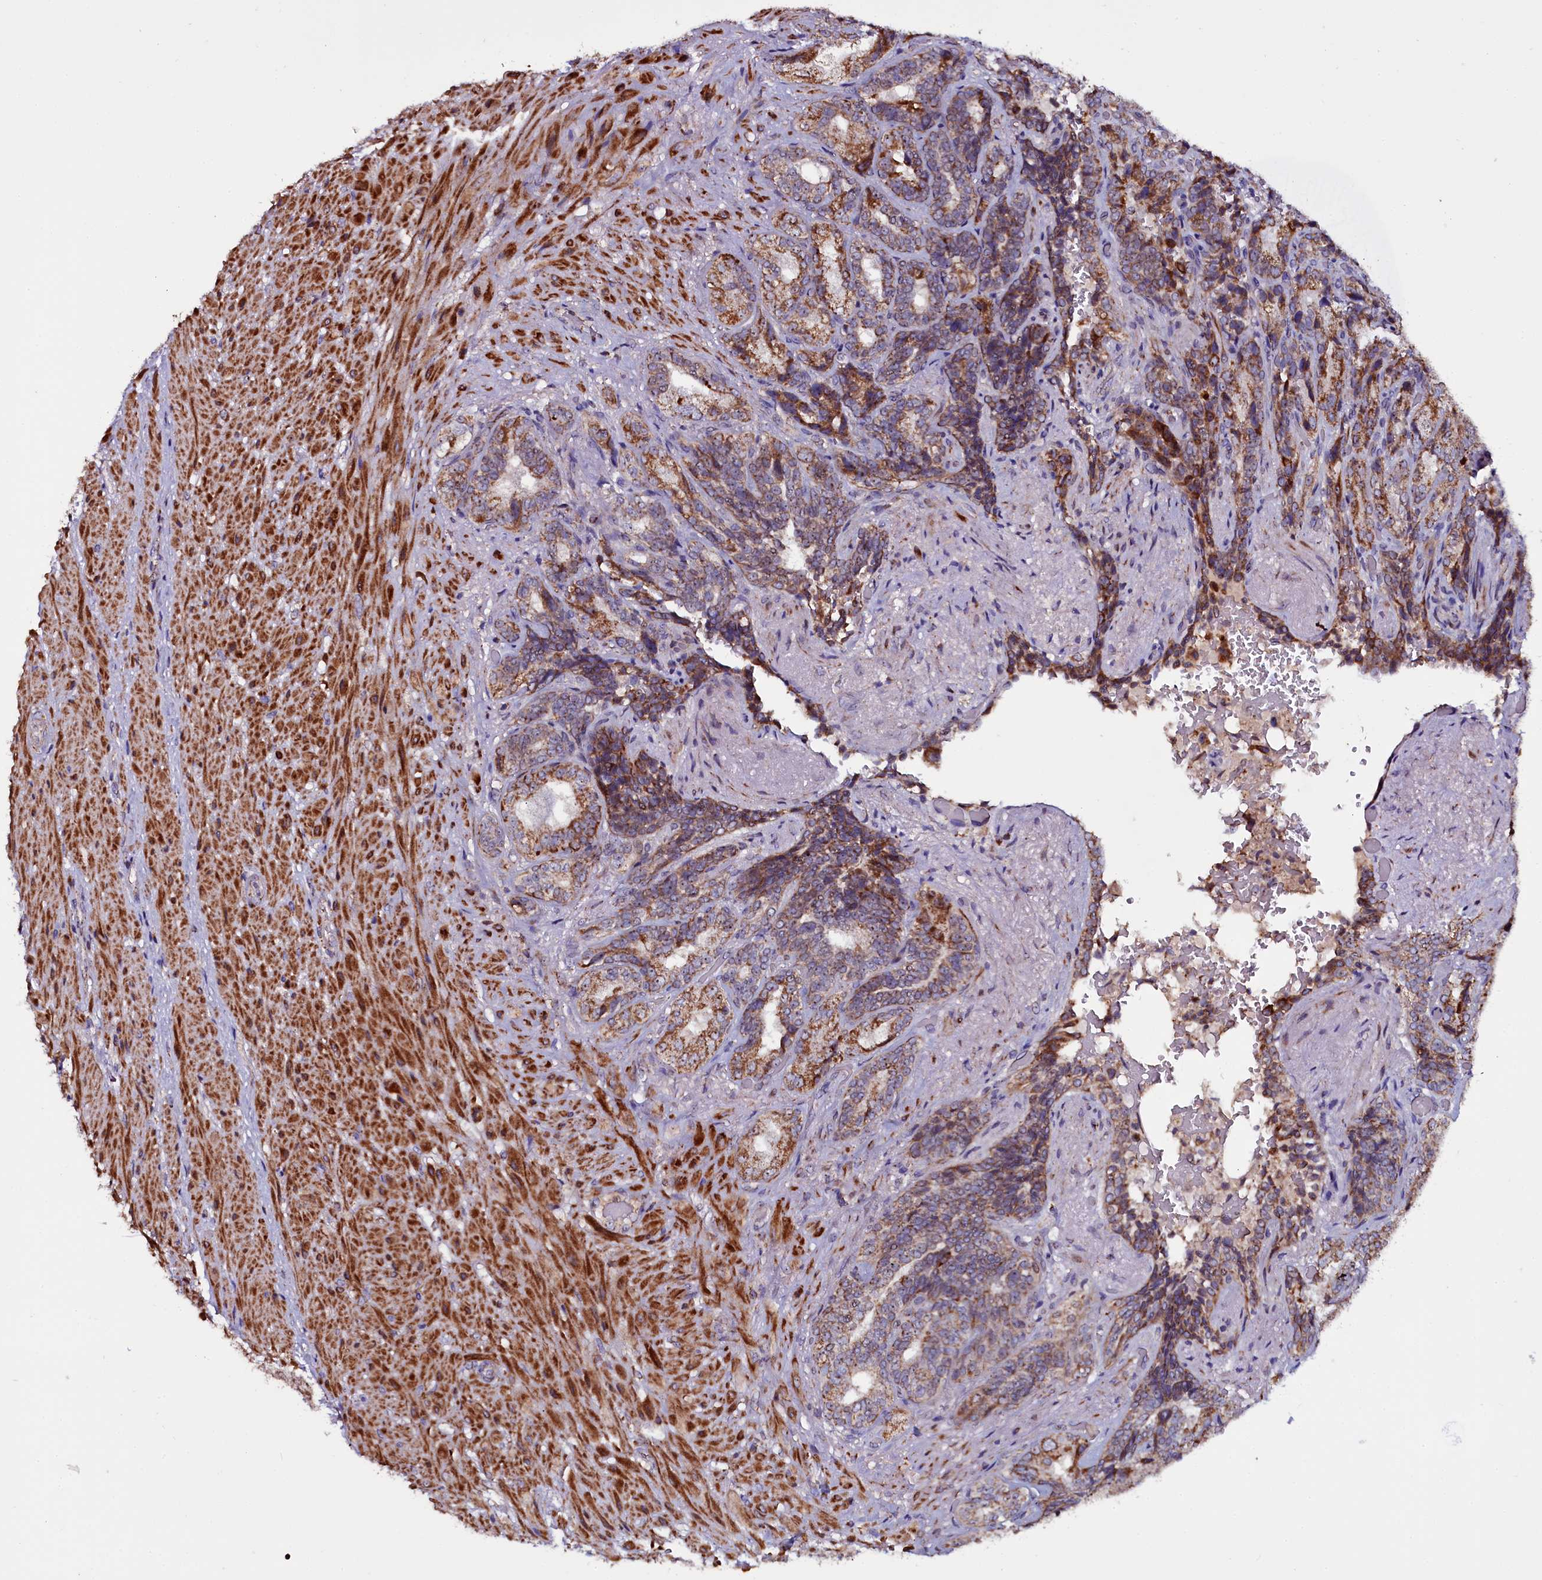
{"staining": {"intensity": "moderate", "quantity": ">75%", "location": "cytoplasmic/membranous"}, "tissue": "seminal vesicle", "cell_type": "Glandular cells", "image_type": "normal", "snomed": [{"axis": "morphology", "description": "Normal tissue, NOS"}, {"axis": "topography", "description": "Seminal veicle"}, {"axis": "topography", "description": "Peripheral nerve tissue"}], "caption": "IHC histopathology image of unremarkable seminal vesicle: seminal vesicle stained using immunohistochemistry (IHC) demonstrates medium levels of moderate protein expression localized specifically in the cytoplasmic/membranous of glandular cells, appearing as a cytoplasmic/membranous brown color.", "gene": "NAA80", "patient": {"sex": "male", "age": 63}}